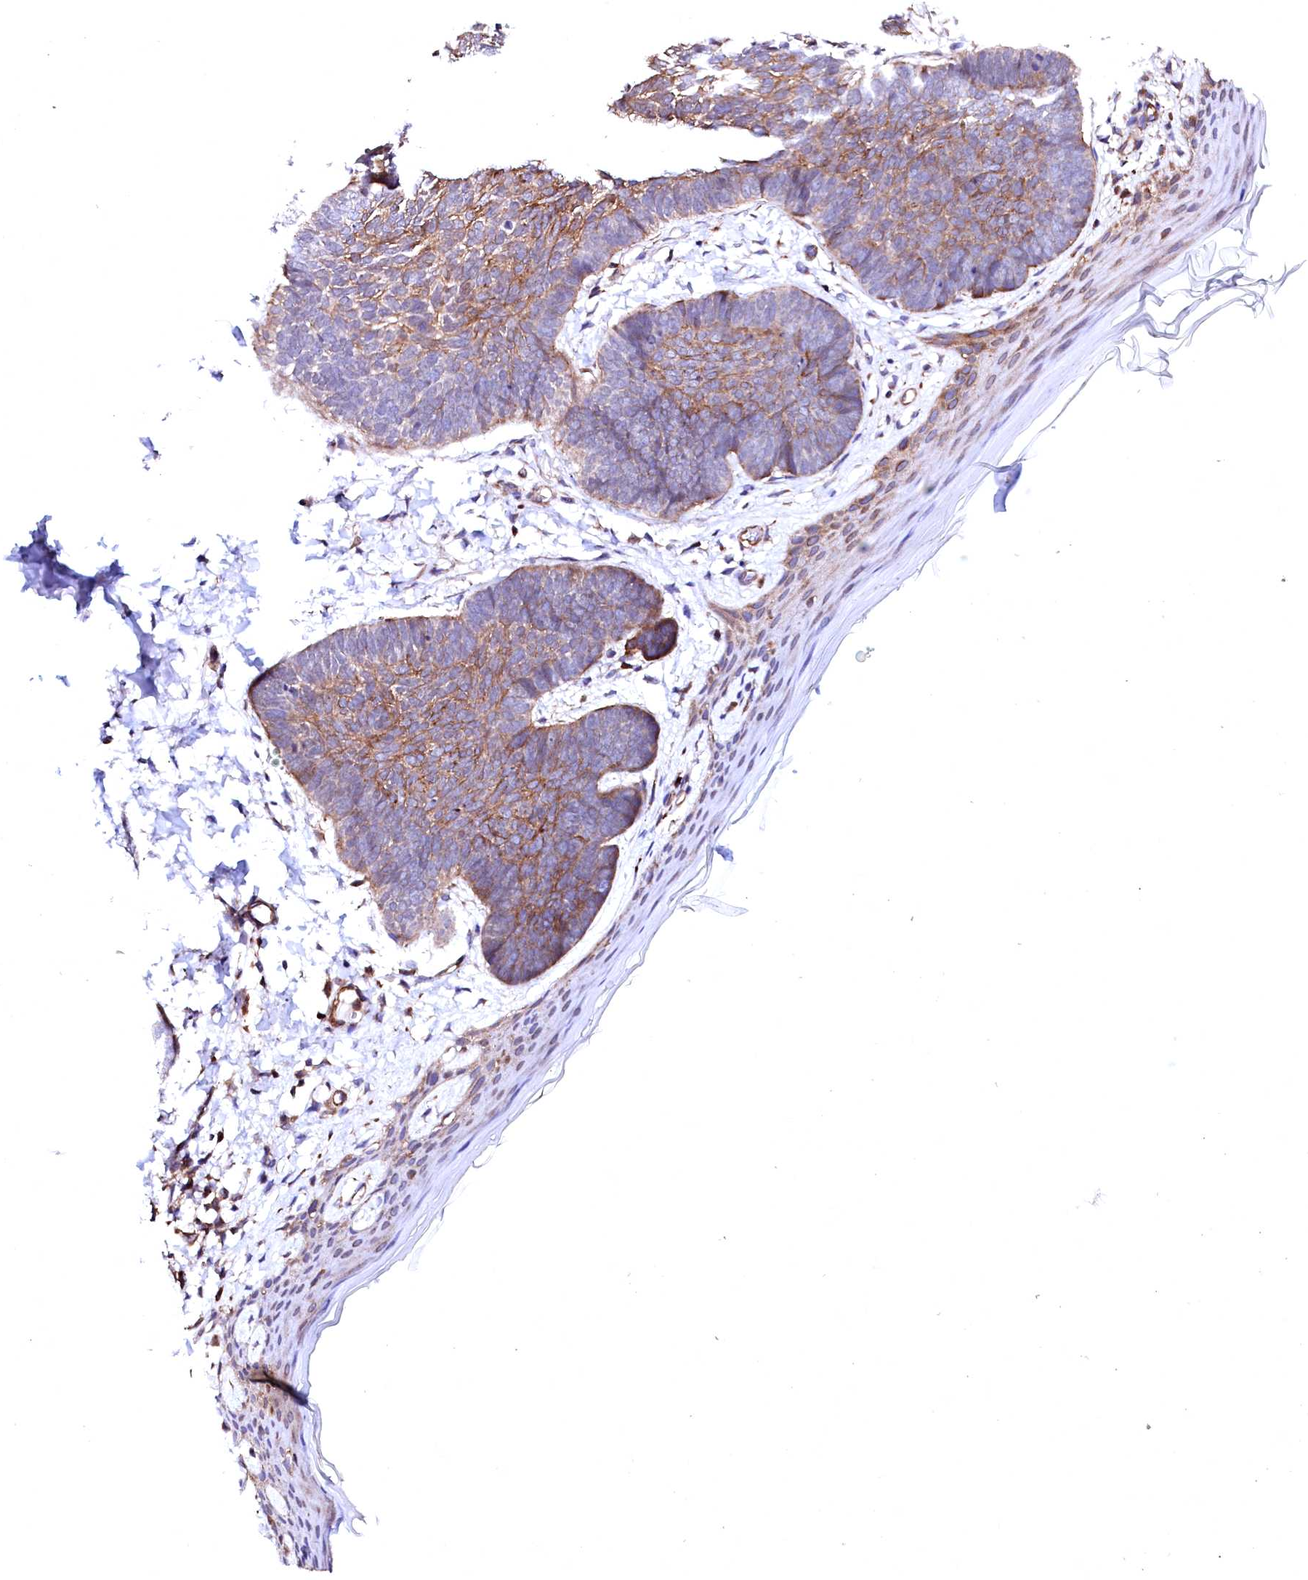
{"staining": {"intensity": "moderate", "quantity": "25%-75%", "location": "cytoplasmic/membranous"}, "tissue": "skin cancer", "cell_type": "Tumor cells", "image_type": "cancer", "snomed": [{"axis": "morphology", "description": "Normal tissue, NOS"}, {"axis": "morphology", "description": "Basal cell carcinoma"}, {"axis": "topography", "description": "Skin"}], "caption": "Tumor cells exhibit medium levels of moderate cytoplasmic/membranous staining in approximately 25%-75% of cells in skin cancer (basal cell carcinoma).", "gene": "GPR176", "patient": {"sex": "male", "age": 50}}